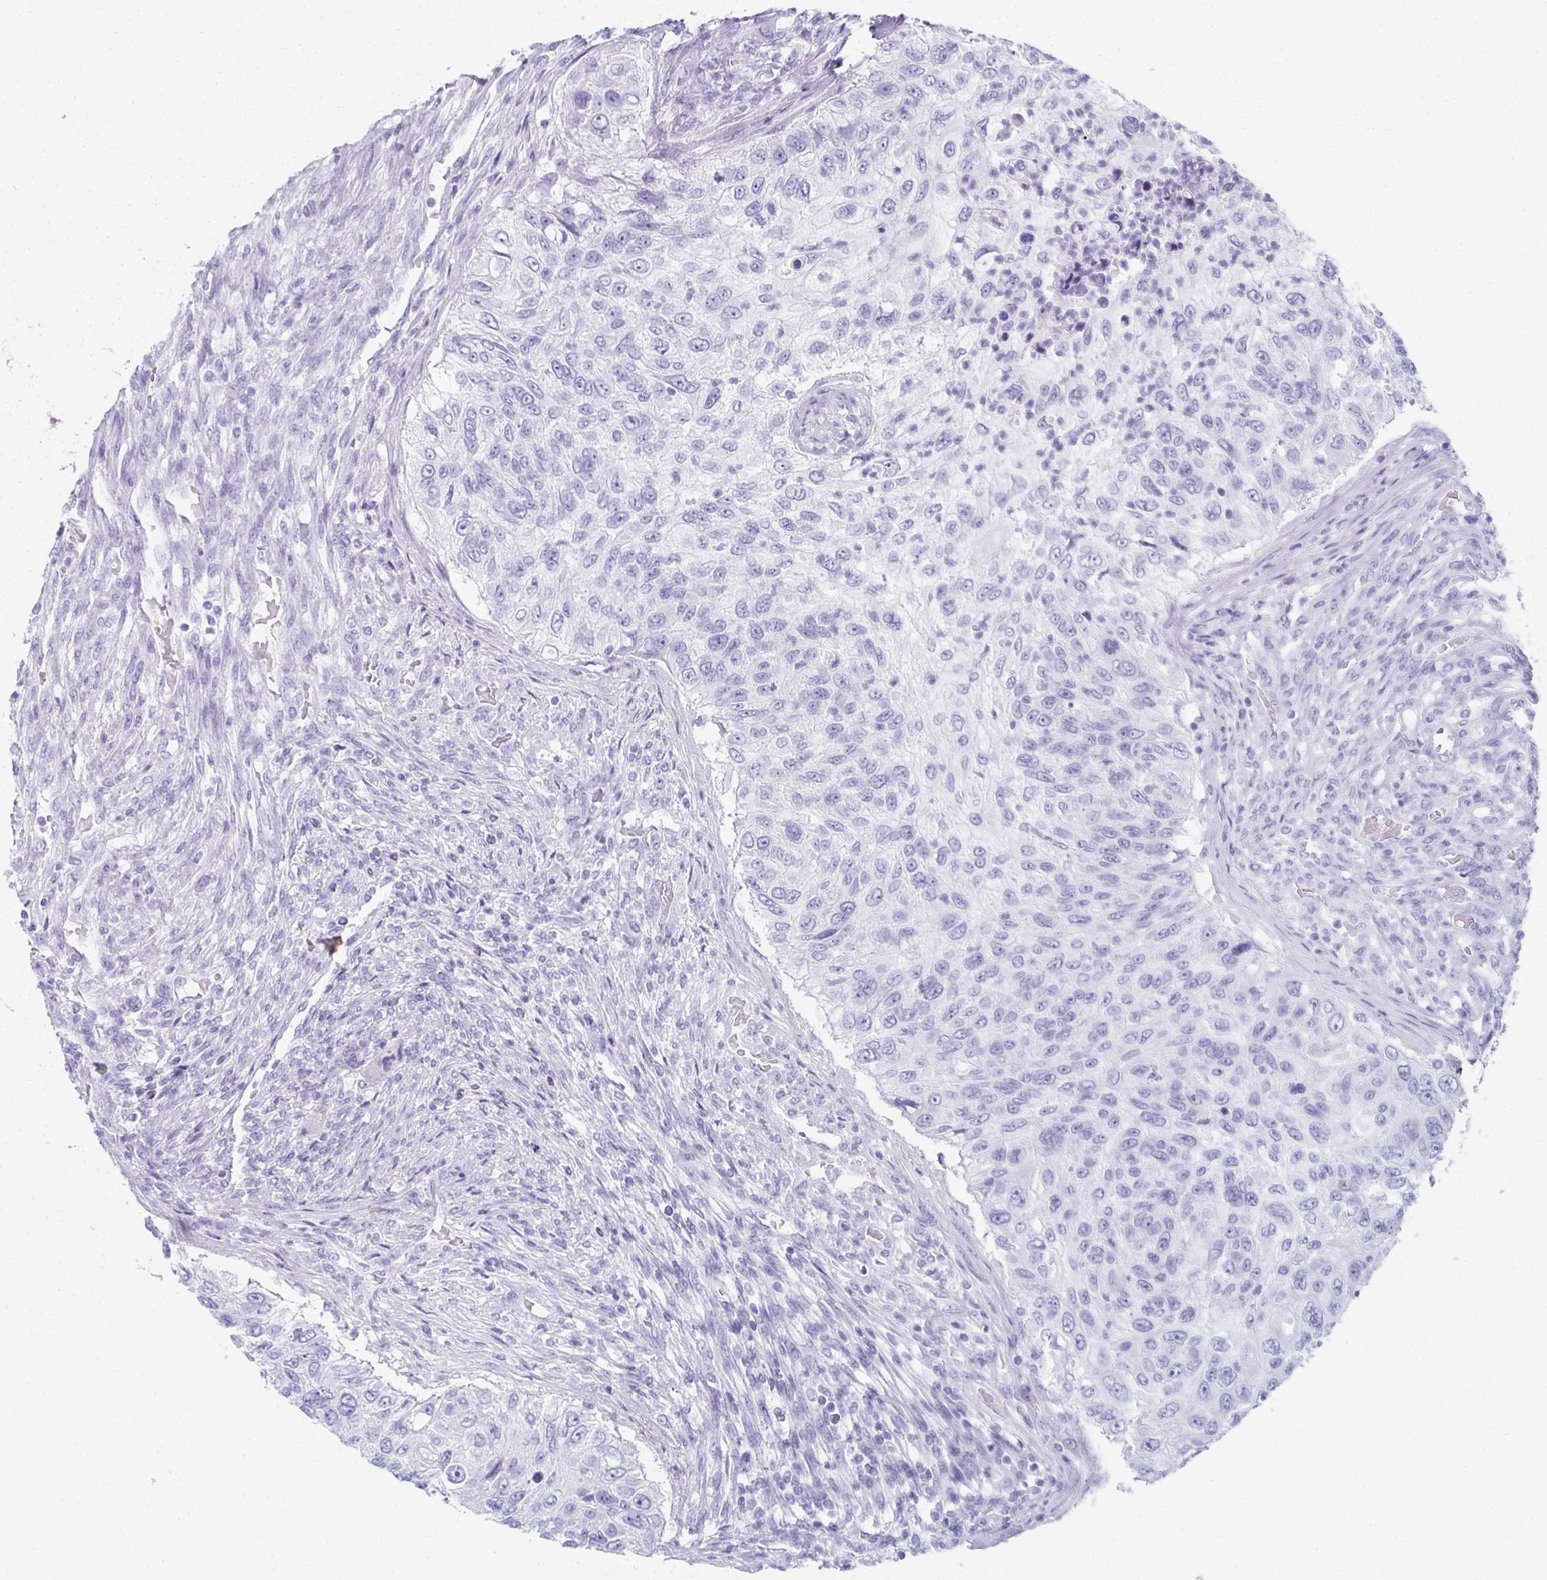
{"staining": {"intensity": "negative", "quantity": "none", "location": "none"}, "tissue": "urothelial cancer", "cell_type": "Tumor cells", "image_type": "cancer", "snomed": [{"axis": "morphology", "description": "Urothelial carcinoma, High grade"}, {"axis": "topography", "description": "Urinary bladder"}], "caption": "Urothelial carcinoma (high-grade) was stained to show a protein in brown. There is no significant staining in tumor cells.", "gene": "SYCP1", "patient": {"sex": "female", "age": 60}}